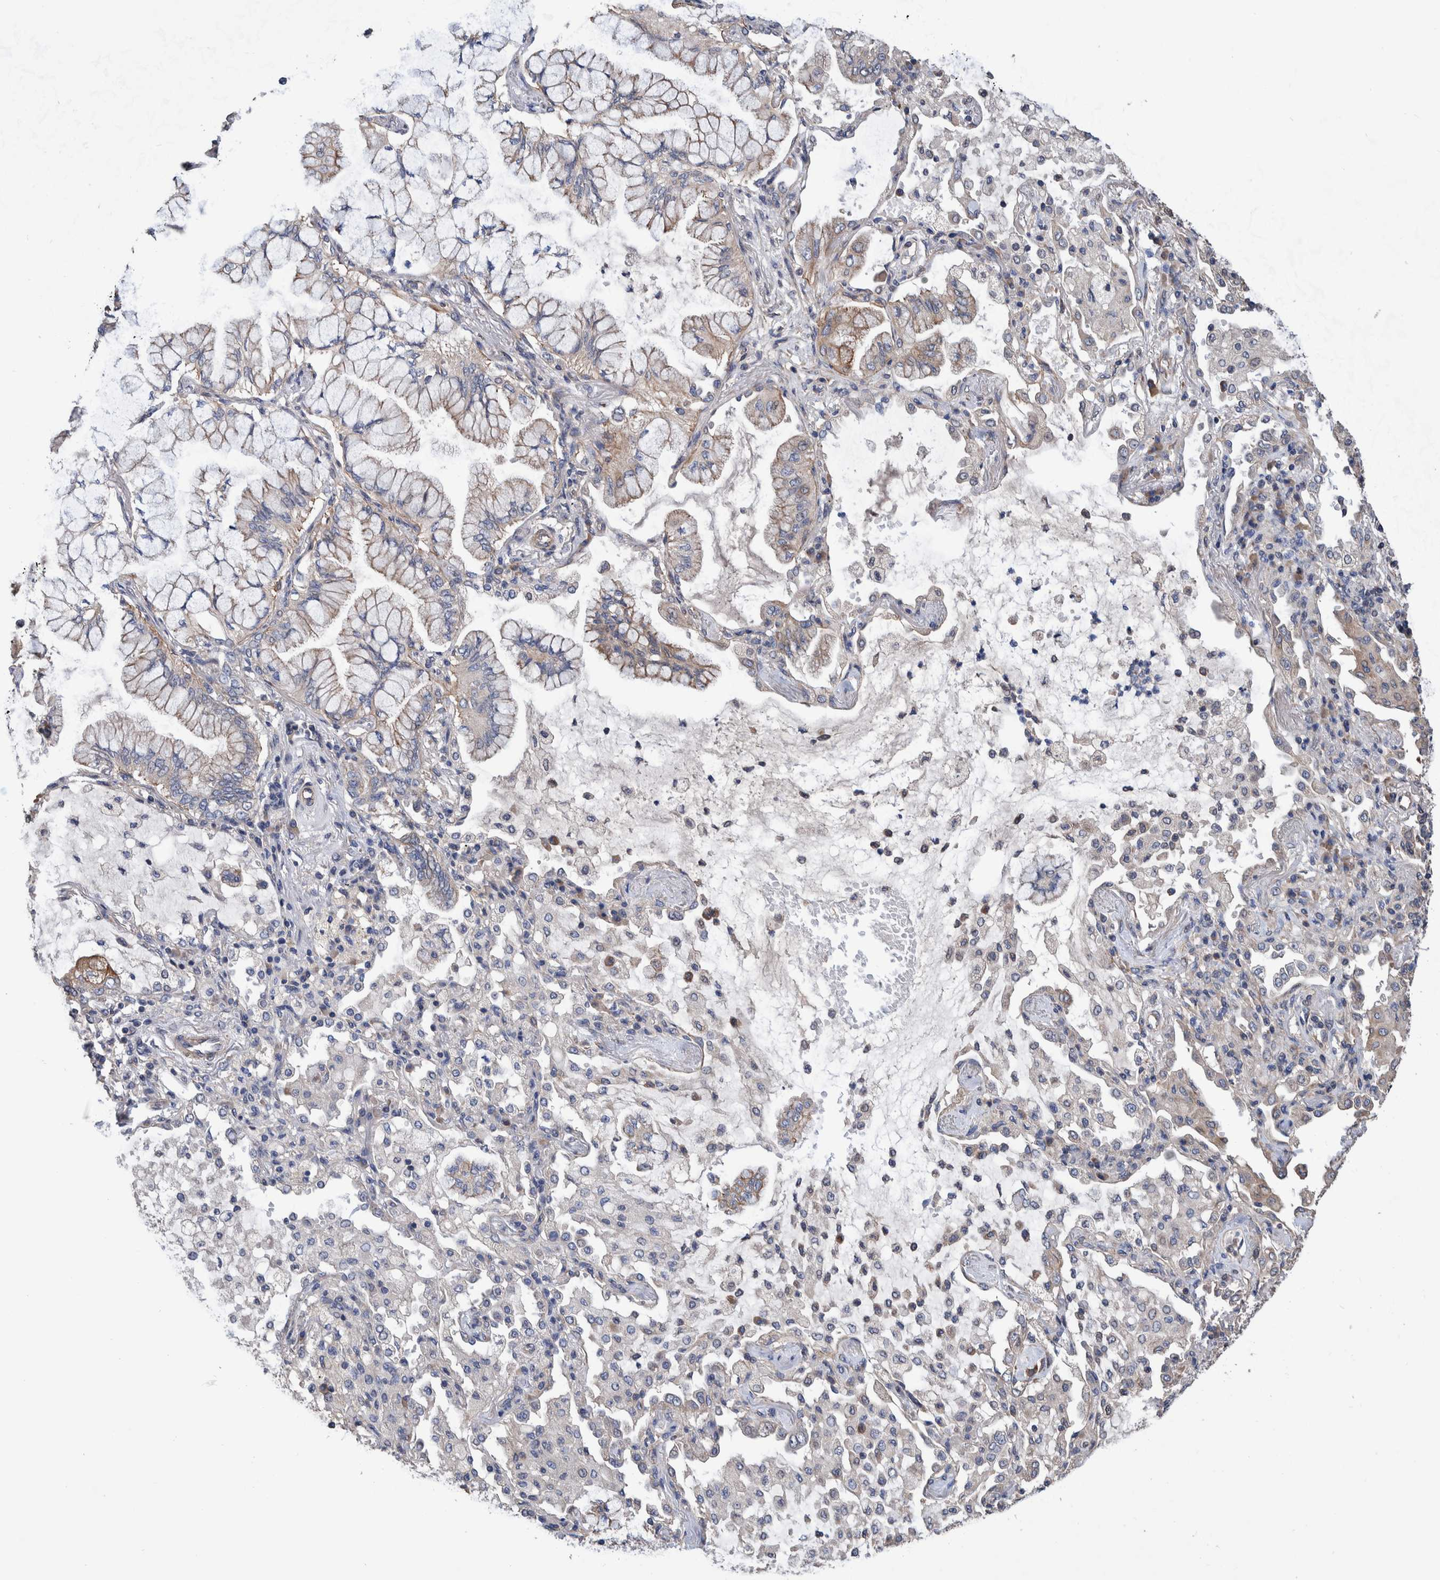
{"staining": {"intensity": "weak", "quantity": "<25%", "location": "cytoplasmic/membranous"}, "tissue": "lung cancer", "cell_type": "Tumor cells", "image_type": "cancer", "snomed": [{"axis": "morphology", "description": "Adenocarcinoma, NOS"}, {"axis": "topography", "description": "Lung"}], "caption": "IHC histopathology image of human lung cancer (adenocarcinoma) stained for a protein (brown), which displays no expression in tumor cells. Nuclei are stained in blue.", "gene": "SLC45A4", "patient": {"sex": "female", "age": 70}}